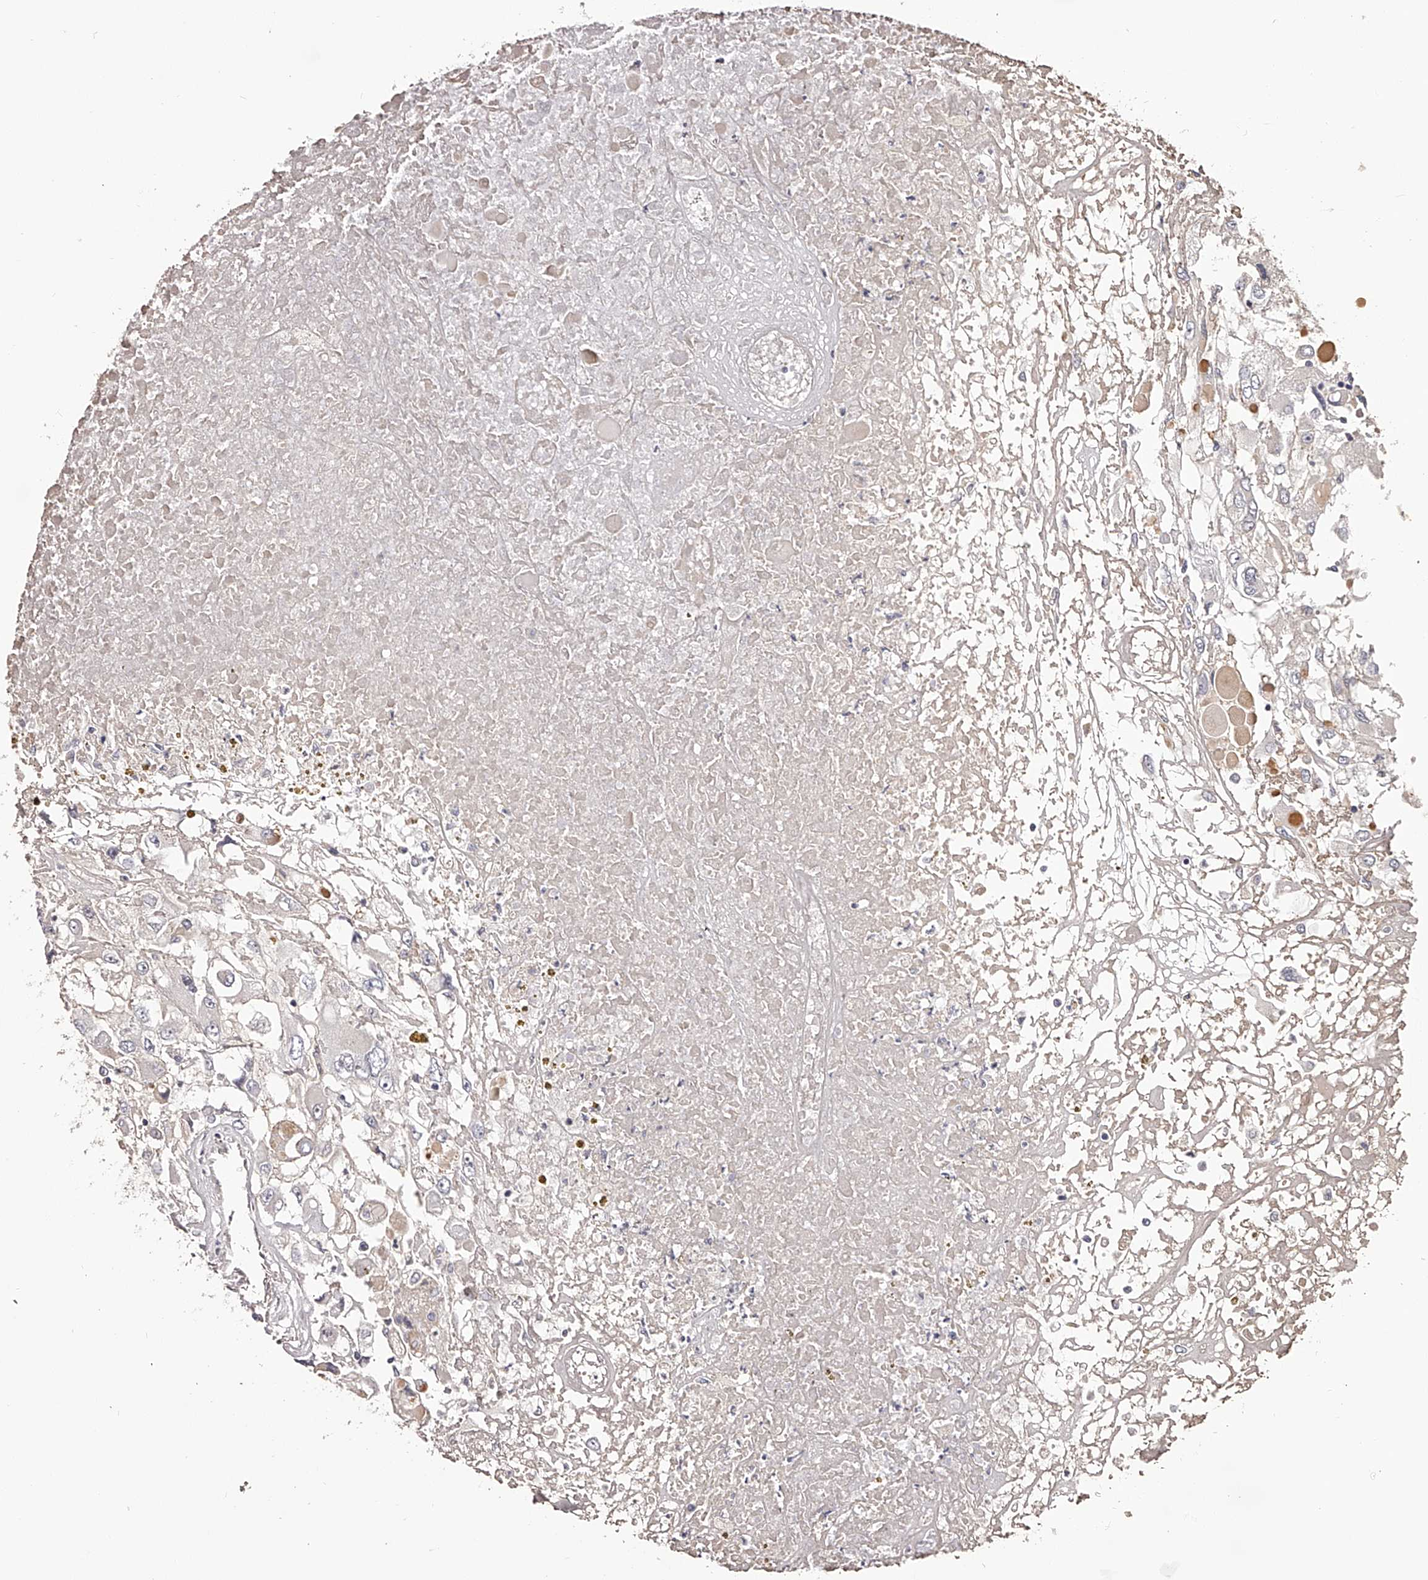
{"staining": {"intensity": "negative", "quantity": "none", "location": "none"}, "tissue": "renal cancer", "cell_type": "Tumor cells", "image_type": "cancer", "snomed": [{"axis": "morphology", "description": "Adenocarcinoma, NOS"}, {"axis": "topography", "description": "Kidney"}], "caption": "IHC of renal cancer (adenocarcinoma) reveals no expression in tumor cells.", "gene": "LTV1", "patient": {"sex": "female", "age": 52}}